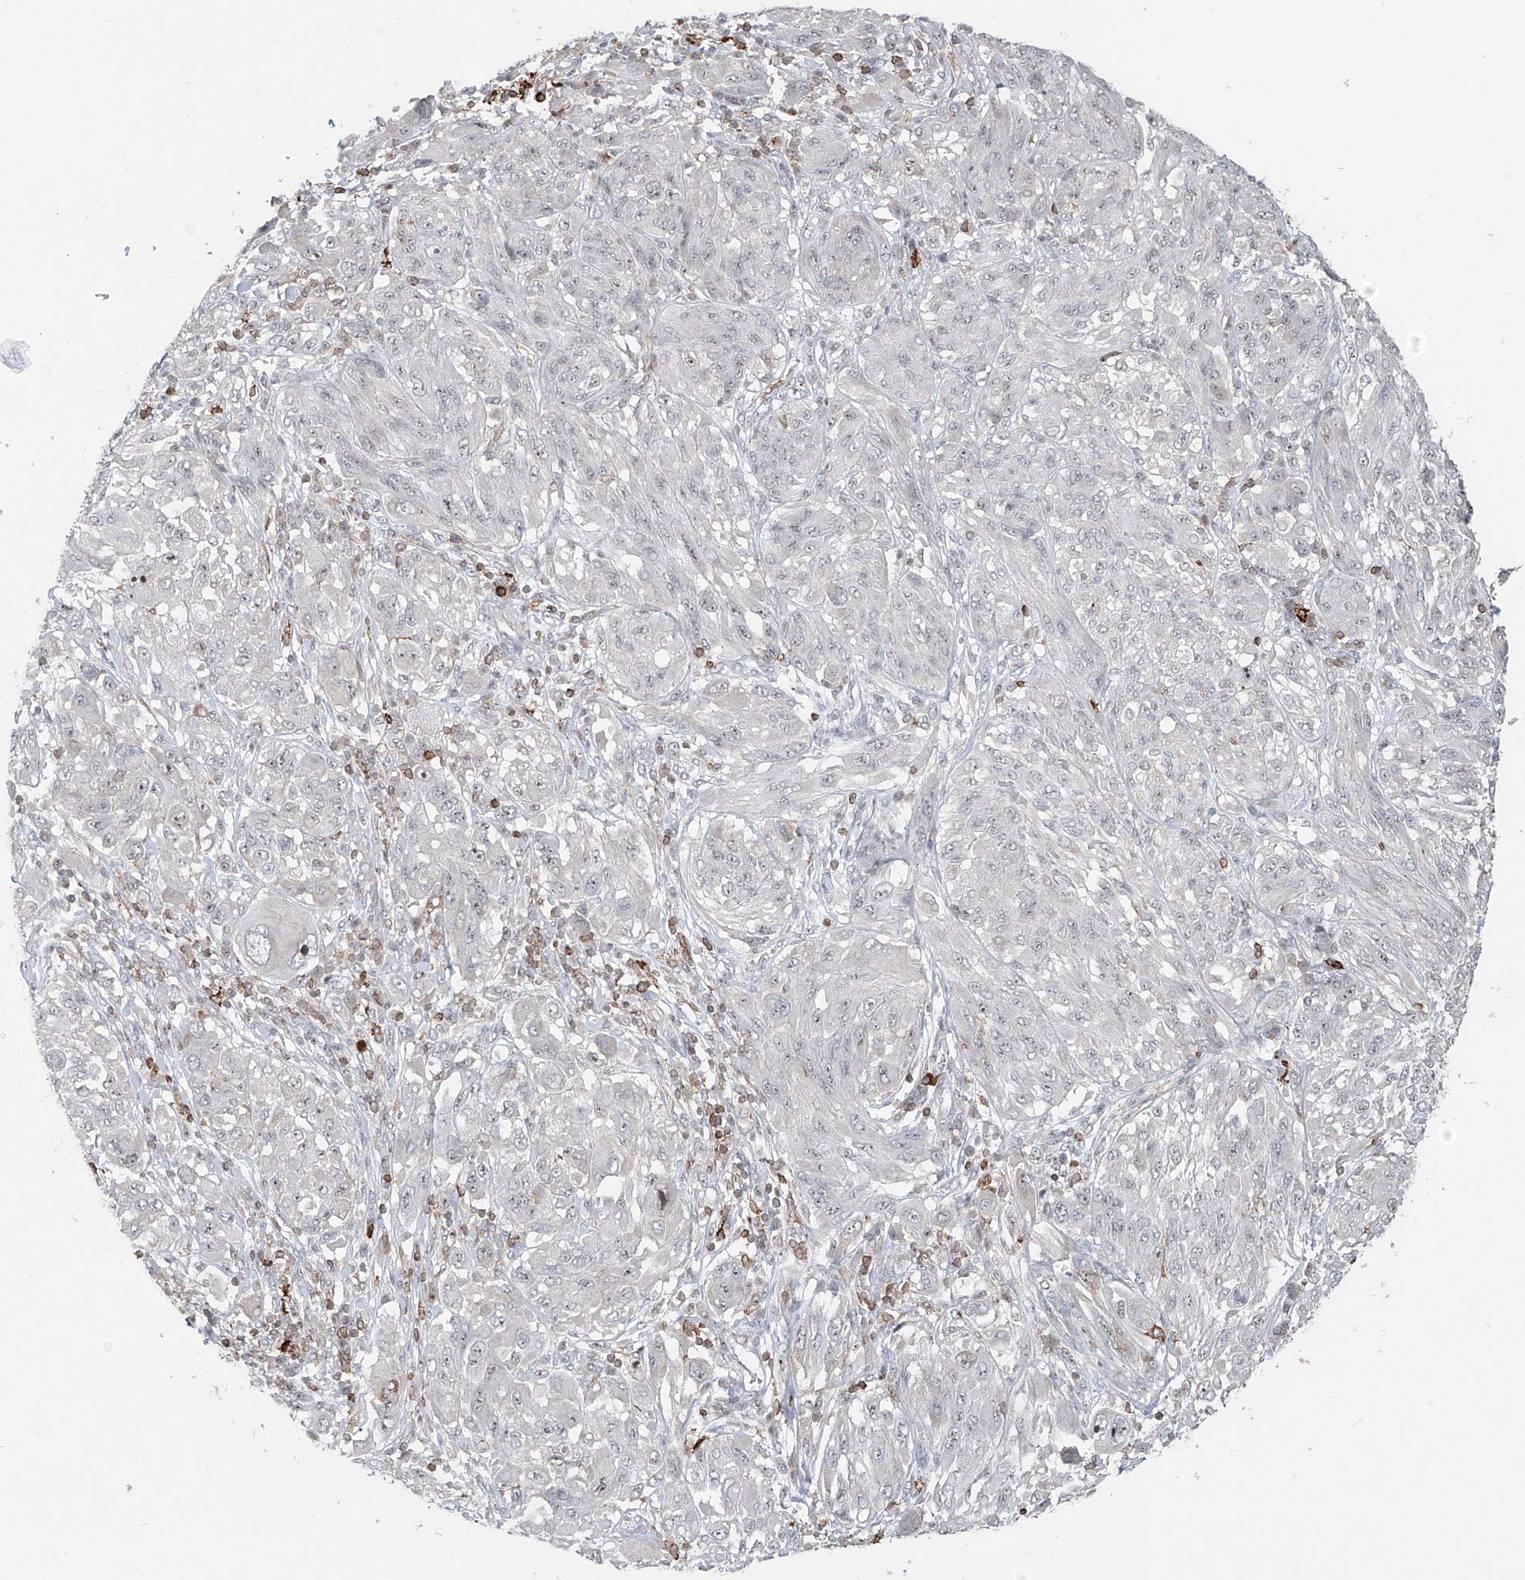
{"staining": {"intensity": "negative", "quantity": "none", "location": "none"}, "tissue": "melanoma", "cell_type": "Tumor cells", "image_type": "cancer", "snomed": [{"axis": "morphology", "description": "Malignant melanoma, NOS"}, {"axis": "topography", "description": "Skin"}], "caption": "Immunohistochemistry (IHC) micrograph of neoplastic tissue: malignant melanoma stained with DAB reveals no significant protein expression in tumor cells.", "gene": "ZBTB48", "patient": {"sex": "female", "age": 91}}